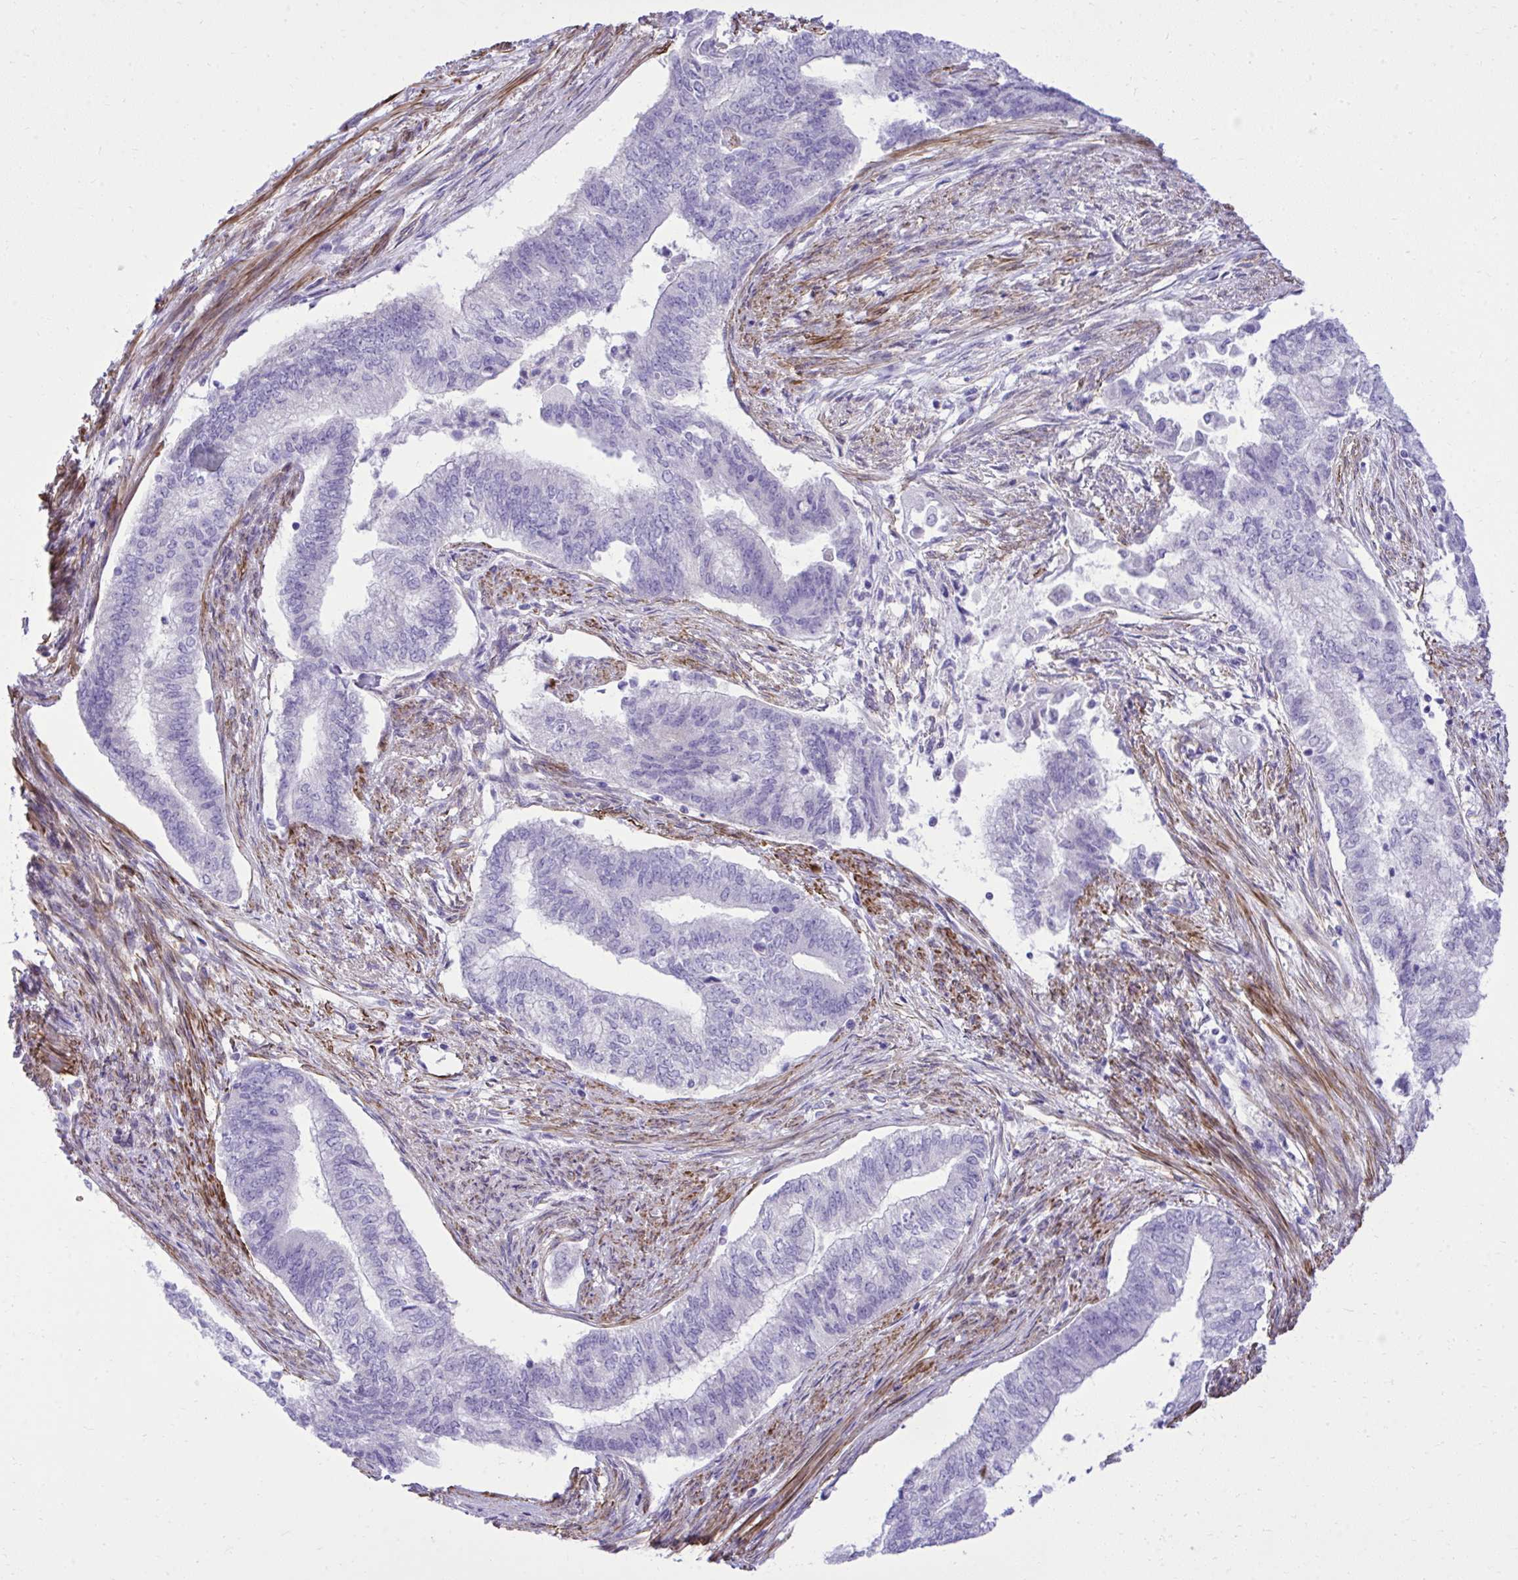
{"staining": {"intensity": "negative", "quantity": "none", "location": "none"}, "tissue": "endometrial cancer", "cell_type": "Tumor cells", "image_type": "cancer", "snomed": [{"axis": "morphology", "description": "Adenocarcinoma, NOS"}, {"axis": "topography", "description": "Endometrium"}], "caption": "A histopathology image of human endometrial adenocarcinoma is negative for staining in tumor cells.", "gene": "PITPNM3", "patient": {"sex": "female", "age": 65}}